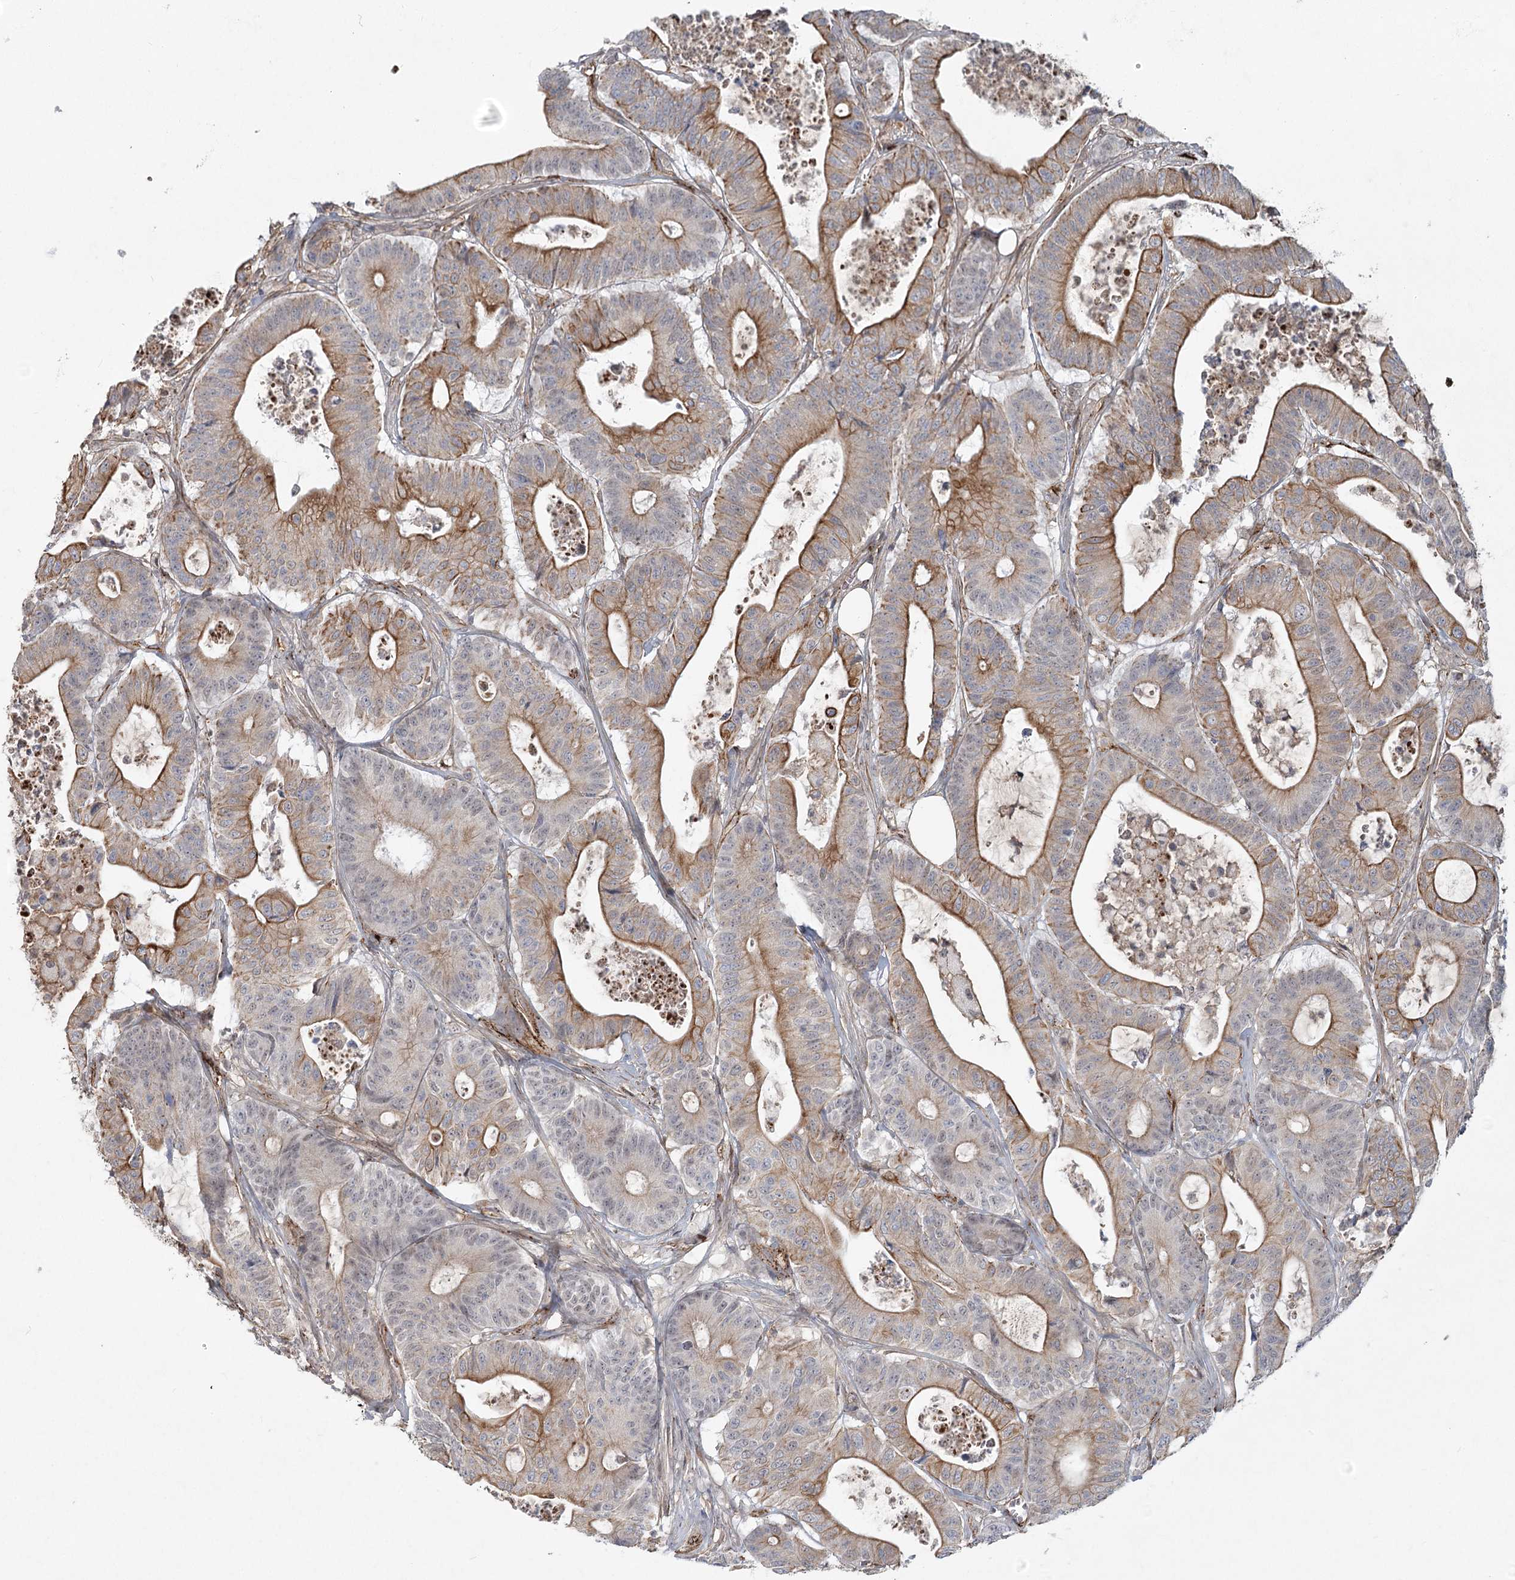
{"staining": {"intensity": "moderate", "quantity": "25%-75%", "location": "cytoplasmic/membranous"}, "tissue": "colorectal cancer", "cell_type": "Tumor cells", "image_type": "cancer", "snomed": [{"axis": "morphology", "description": "Adenocarcinoma, NOS"}, {"axis": "topography", "description": "Colon"}], "caption": "This image reveals IHC staining of colorectal adenocarcinoma, with medium moderate cytoplasmic/membranous staining in approximately 25%-75% of tumor cells.", "gene": "KBTBD4", "patient": {"sex": "female", "age": 84}}